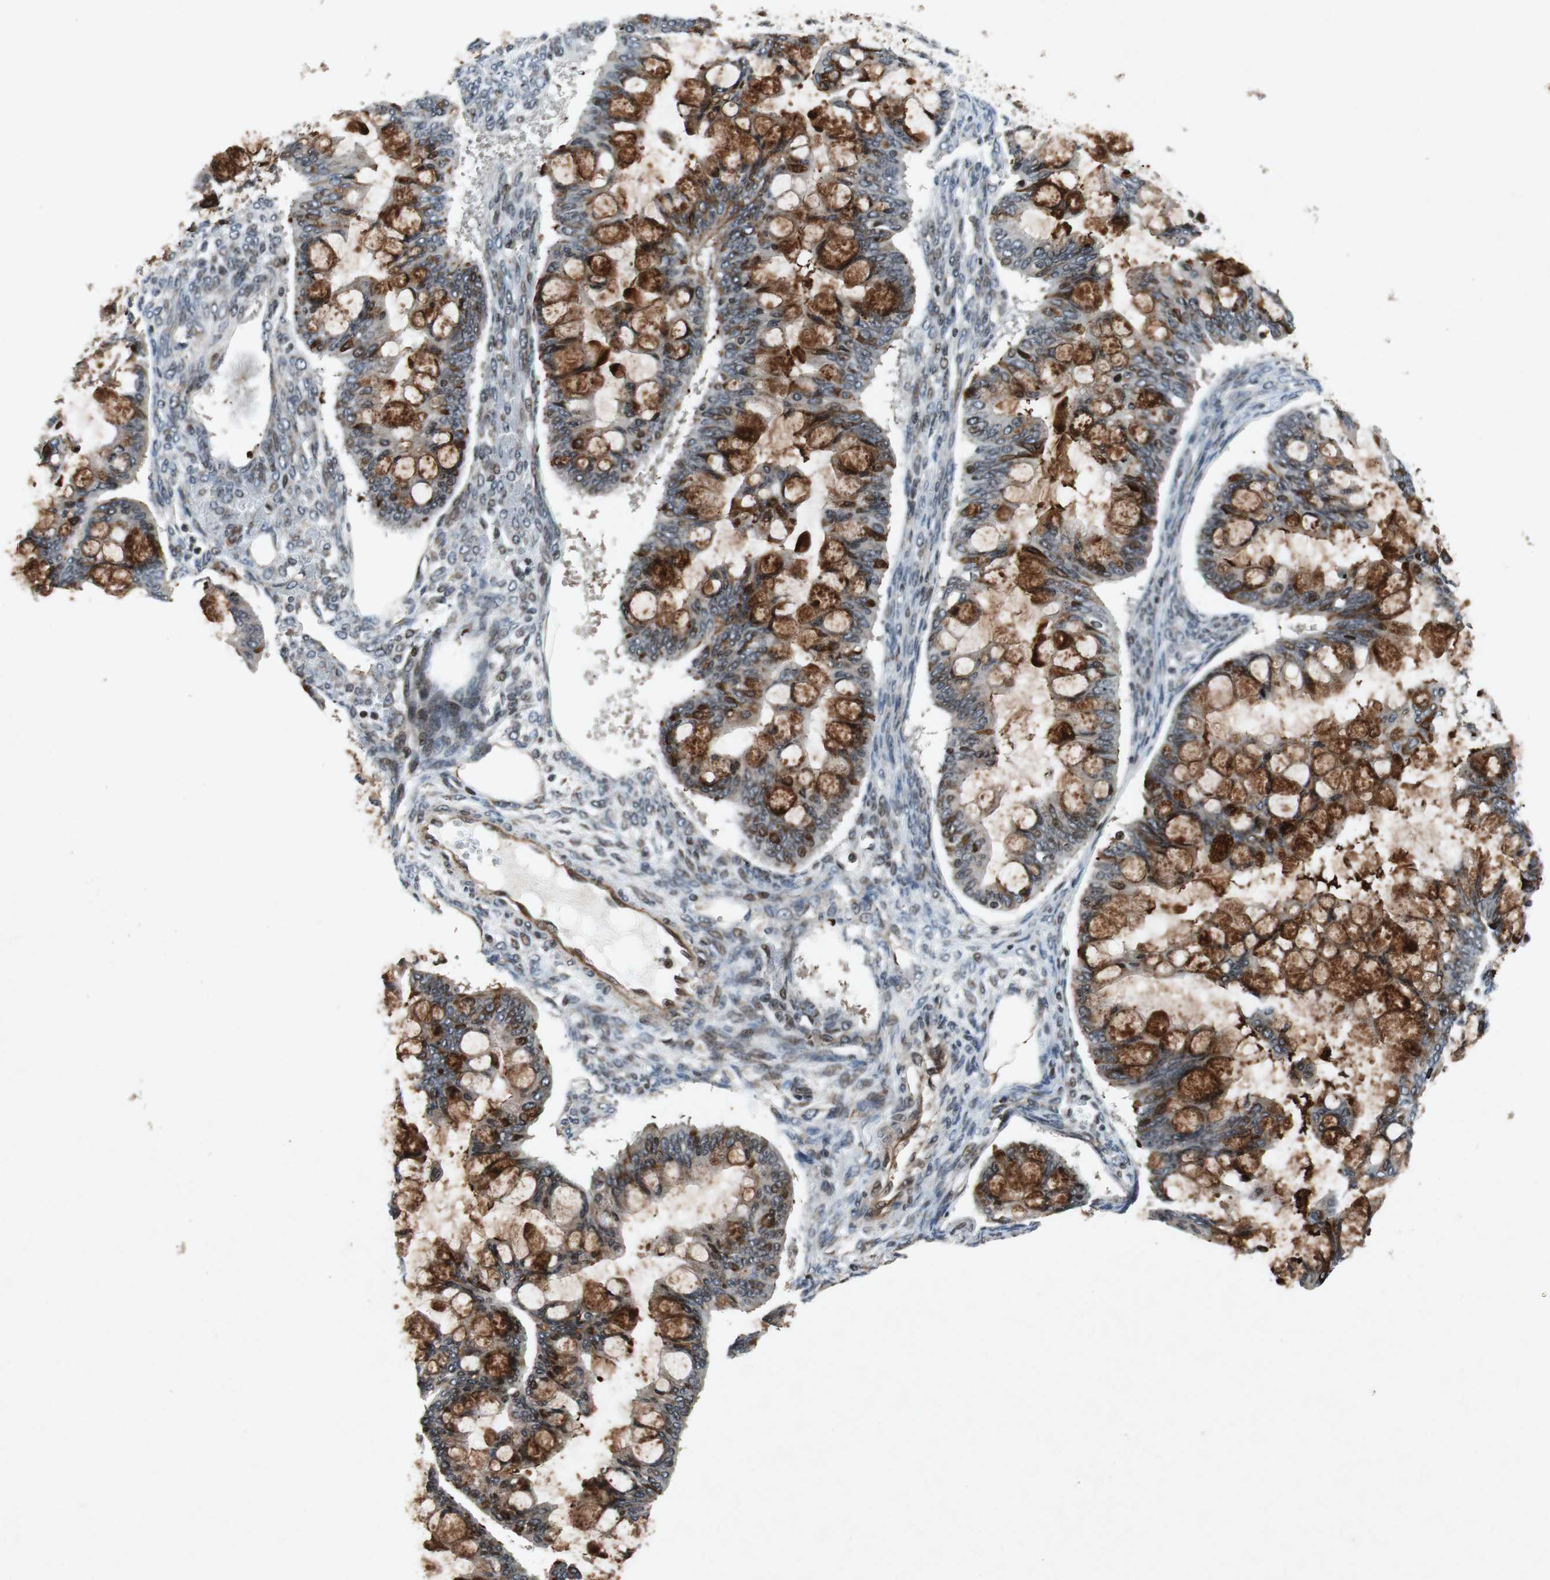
{"staining": {"intensity": "strong", "quantity": "25%-75%", "location": "cytoplasmic/membranous"}, "tissue": "ovarian cancer", "cell_type": "Tumor cells", "image_type": "cancer", "snomed": [{"axis": "morphology", "description": "Cystadenocarcinoma, mucinous, NOS"}, {"axis": "topography", "description": "Ovary"}], "caption": "Strong cytoplasmic/membranous protein positivity is present in approximately 25%-75% of tumor cells in ovarian cancer.", "gene": "TUBA4A", "patient": {"sex": "female", "age": 73}}